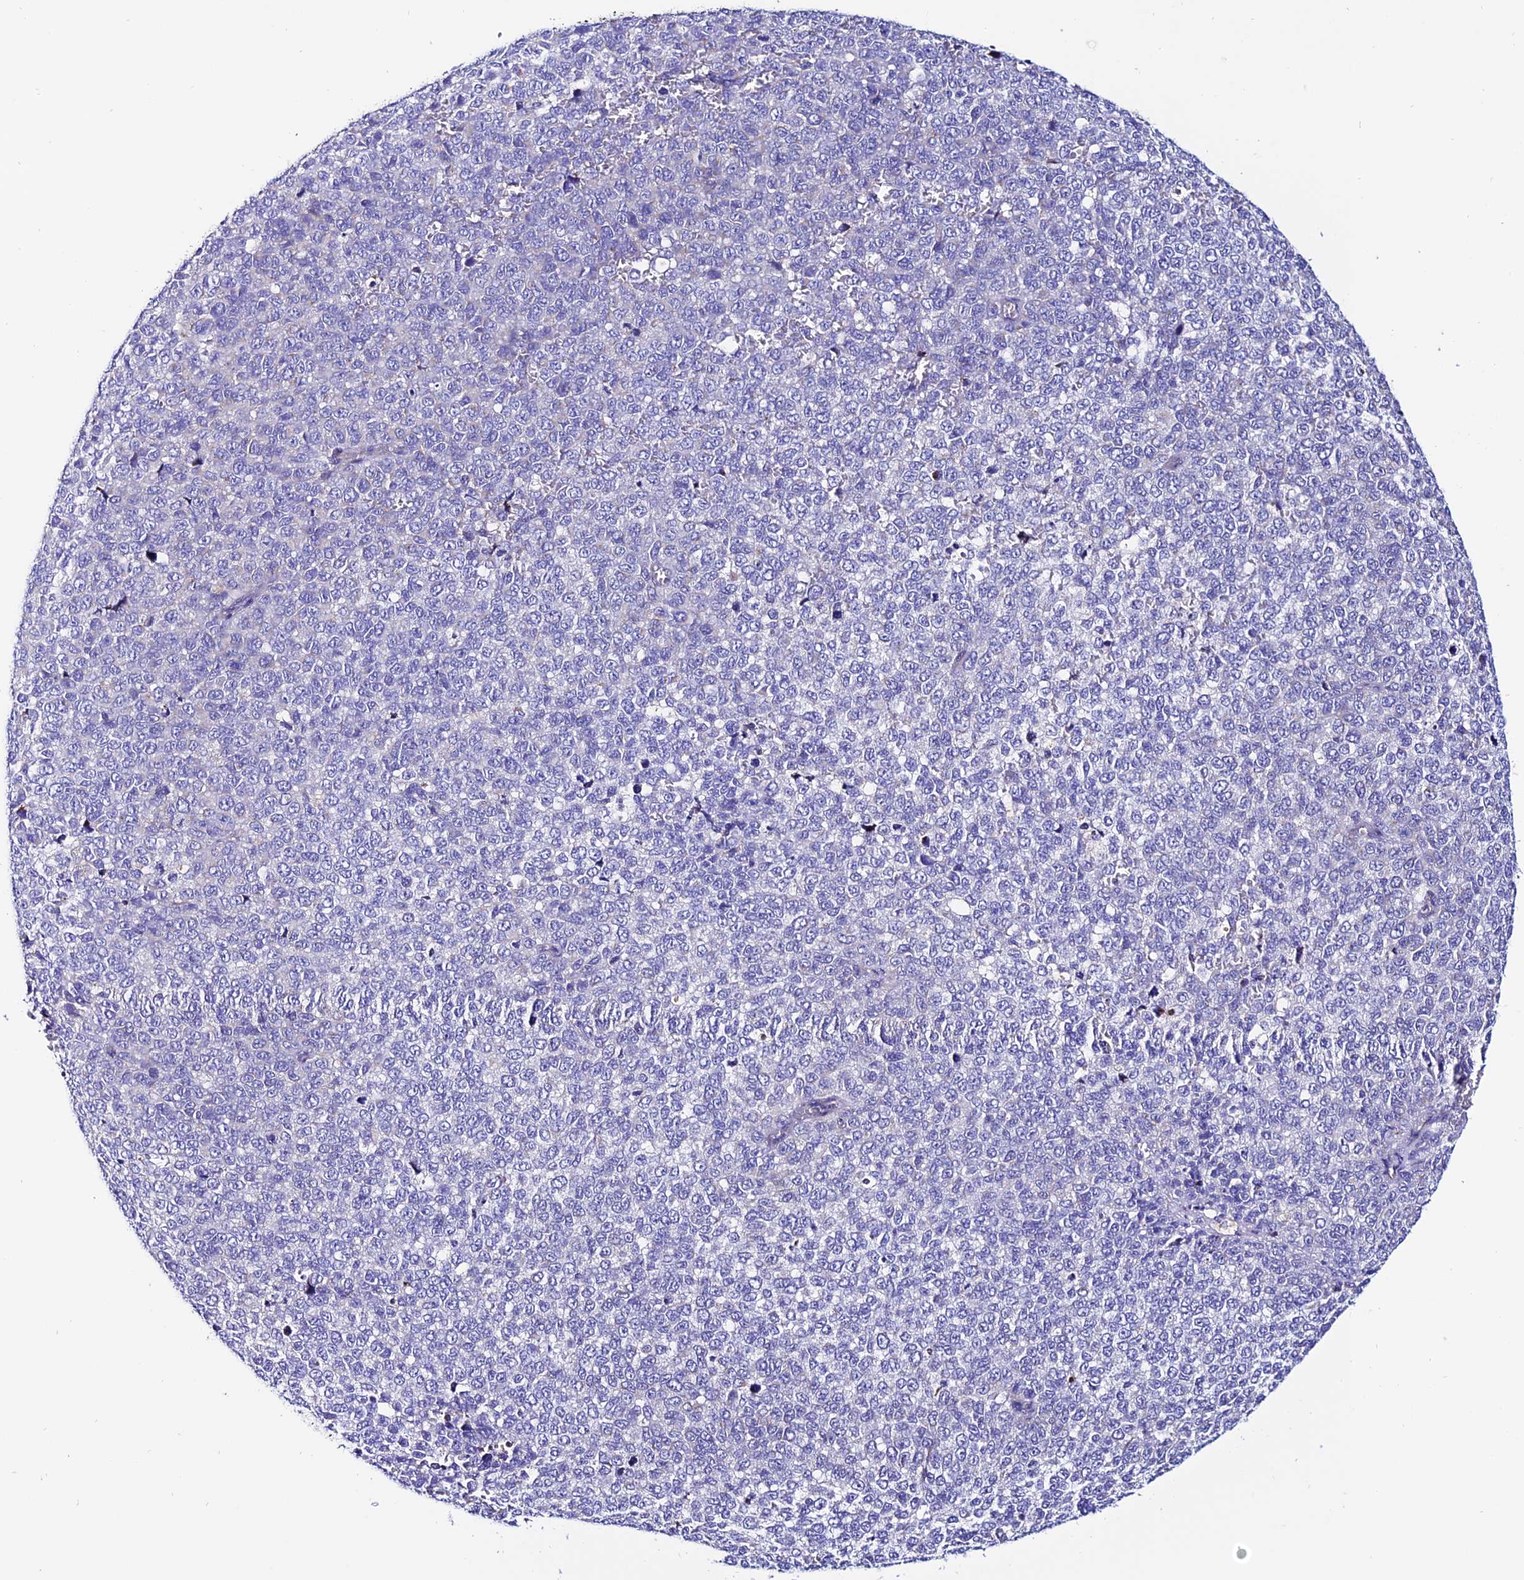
{"staining": {"intensity": "negative", "quantity": "none", "location": "none"}, "tissue": "melanoma", "cell_type": "Tumor cells", "image_type": "cancer", "snomed": [{"axis": "morphology", "description": "Malignant melanoma, NOS"}, {"axis": "topography", "description": "Nose, NOS"}], "caption": "Immunohistochemistry of malignant melanoma reveals no positivity in tumor cells.", "gene": "OR51Q1", "patient": {"sex": "female", "age": 48}}